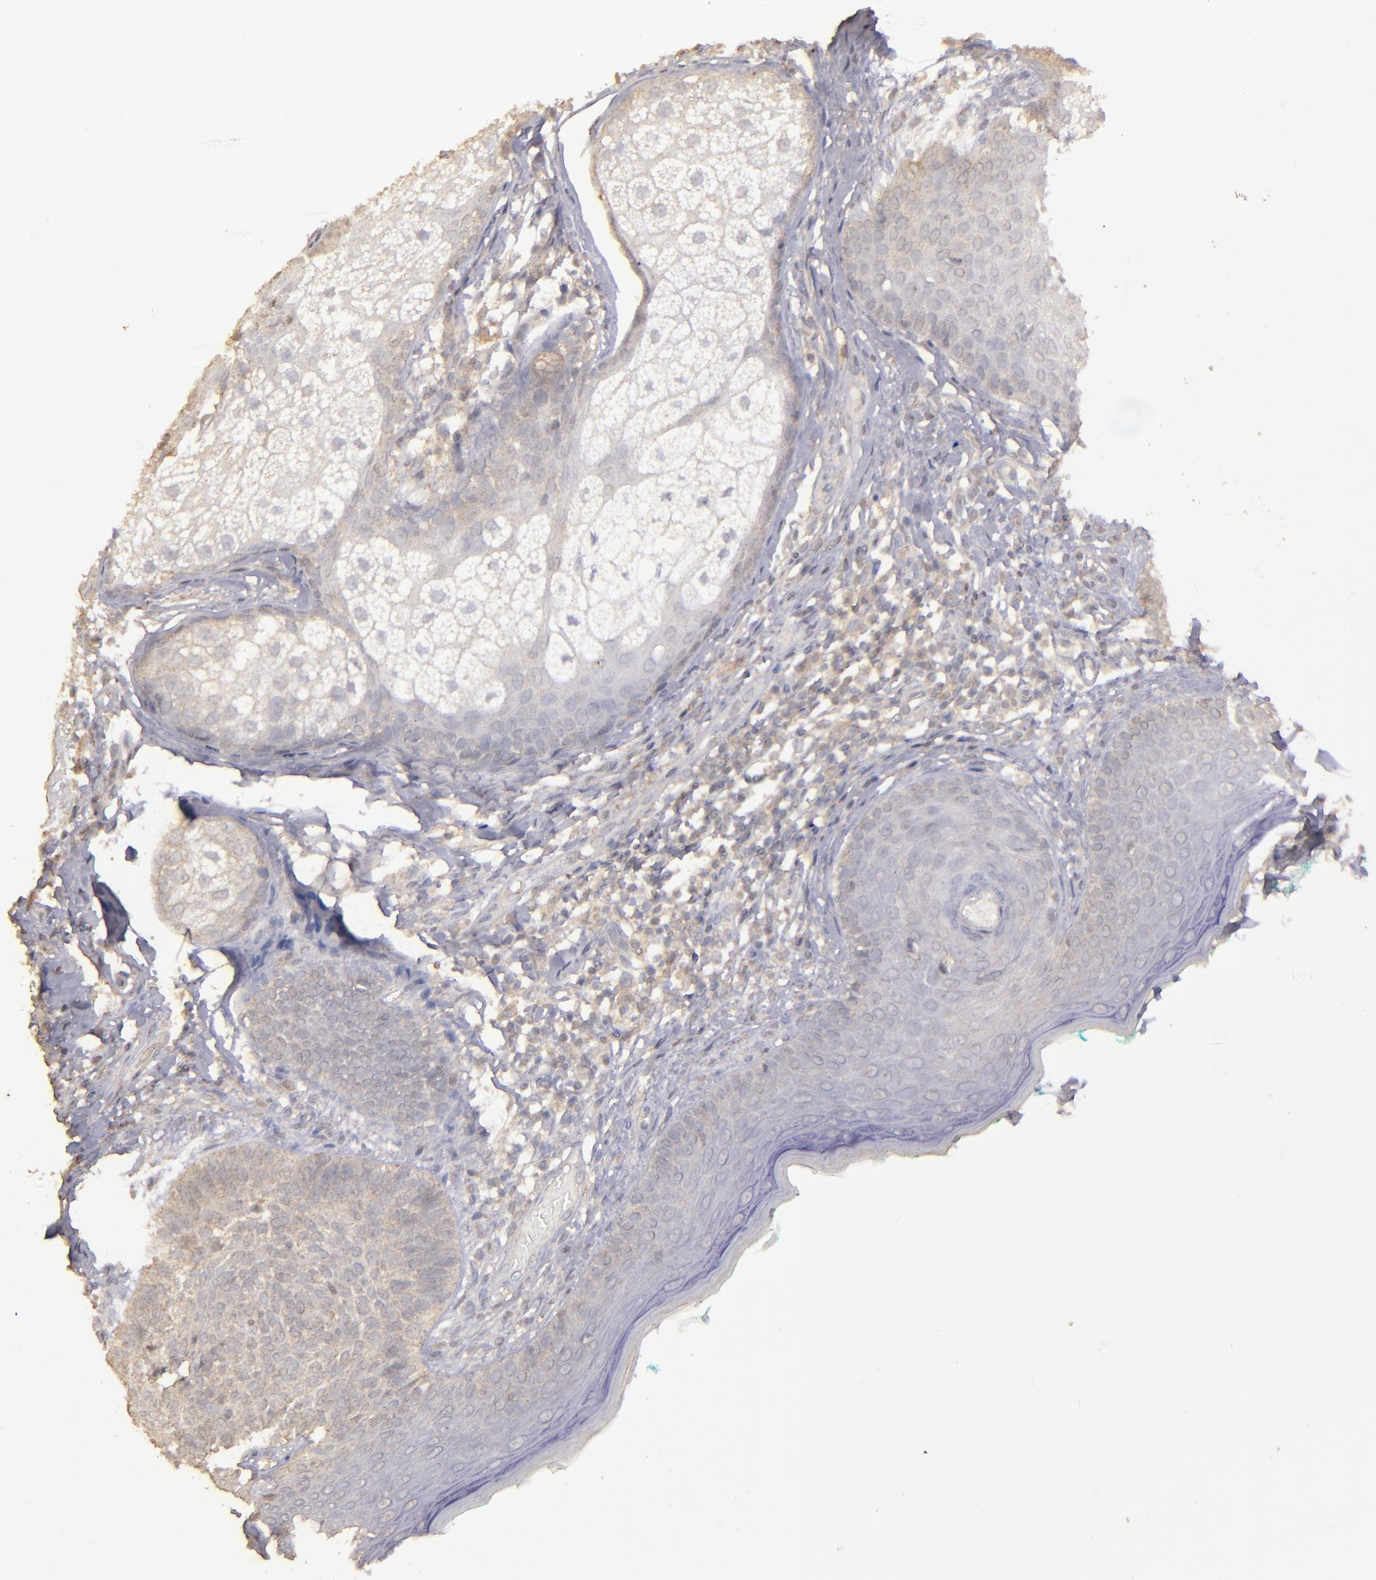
{"staining": {"intensity": "weak", "quantity": ">75%", "location": "cytoplasmic/membranous"}, "tissue": "skin cancer", "cell_type": "Tumor cells", "image_type": "cancer", "snomed": [{"axis": "morphology", "description": "Normal tissue, NOS"}, {"axis": "morphology", "description": "Basal cell carcinoma"}, {"axis": "topography", "description": "Skin"}], "caption": "Immunohistochemical staining of human skin cancer (basal cell carcinoma) shows weak cytoplasmic/membranous protein staining in about >75% of tumor cells. The protein is shown in brown color, while the nuclei are stained blue.", "gene": "FAT1", "patient": {"sex": "male", "age": 76}}